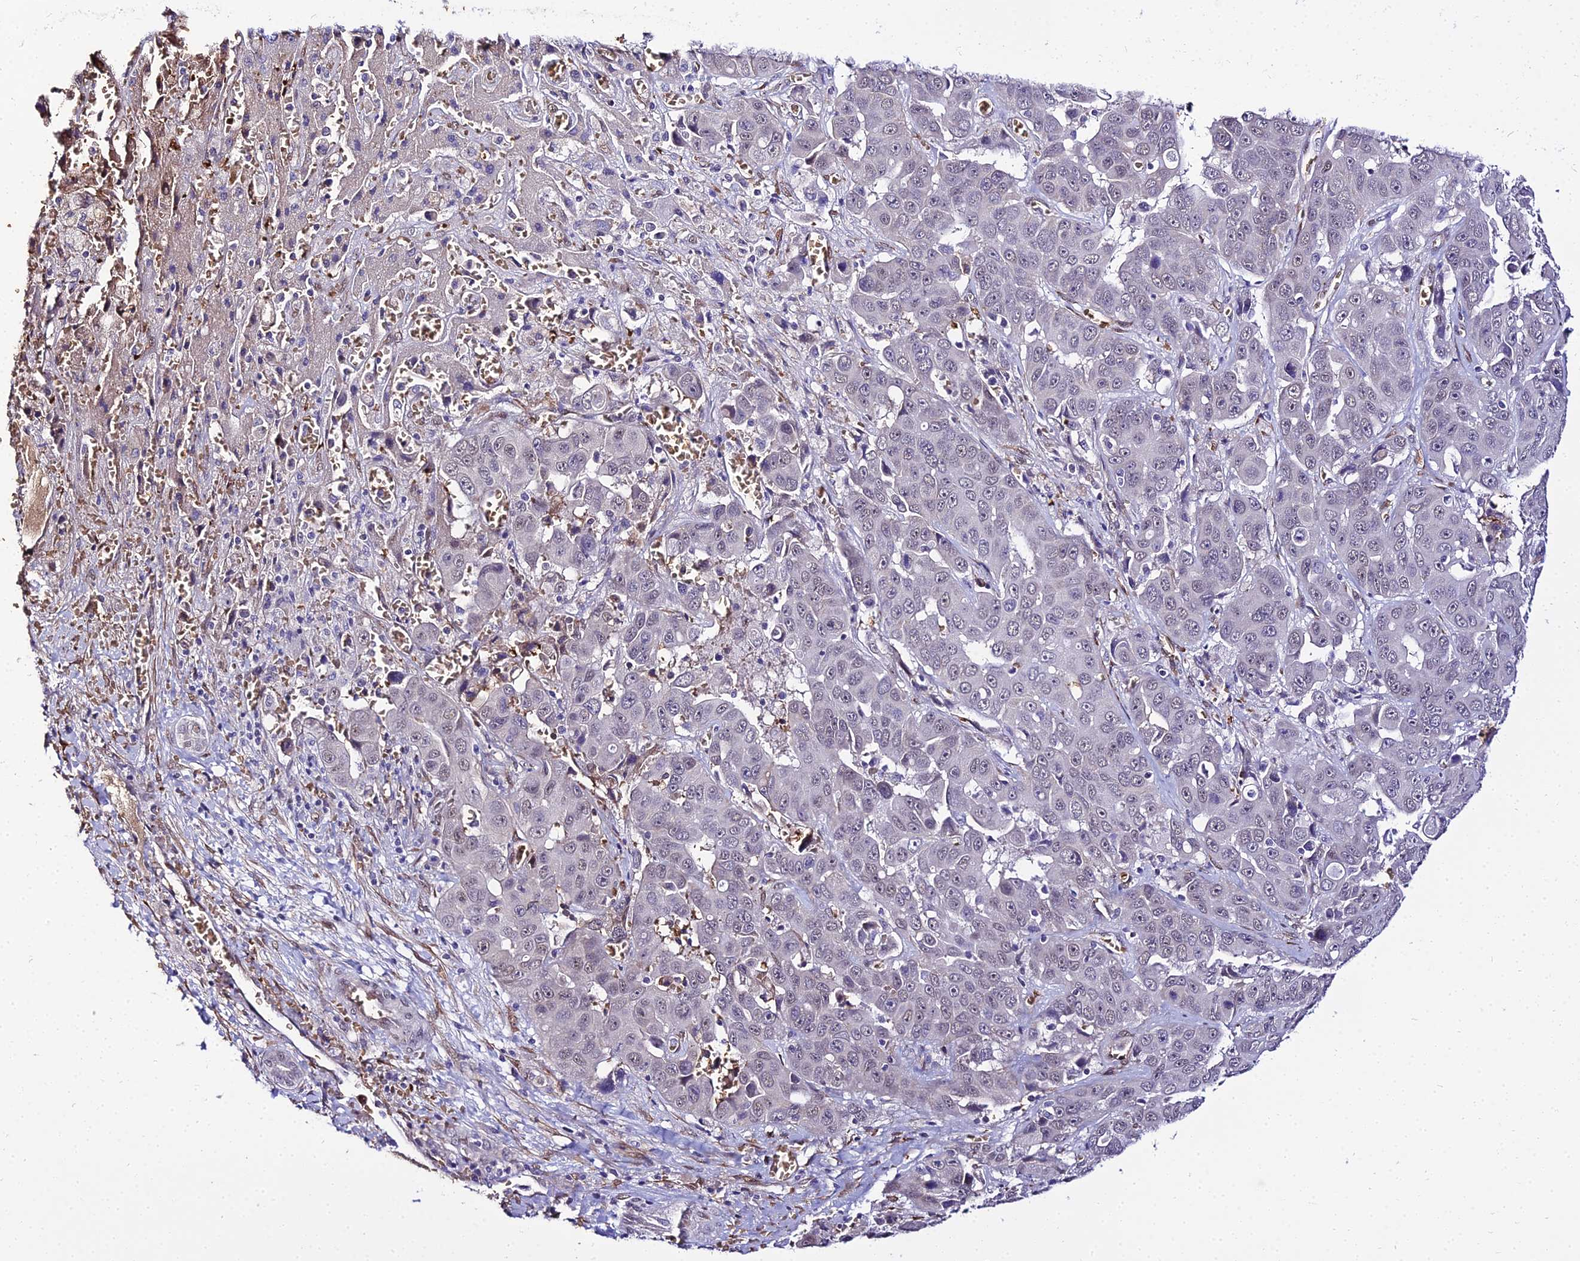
{"staining": {"intensity": "negative", "quantity": "none", "location": "none"}, "tissue": "liver cancer", "cell_type": "Tumor cells", "image_type": "cancer", "snomed": [{"axis": "morphology", "description": "Cholangiocarcinoma"}, {"axis": "topography", "description": "Liver"}], "caption": "Protein analysis of liver cancer (cholangiocarcinoma) reveals no significant positivity in tumor cells.", "gene": "BCL9", "patient": {"sex": "female", "age": 52}}